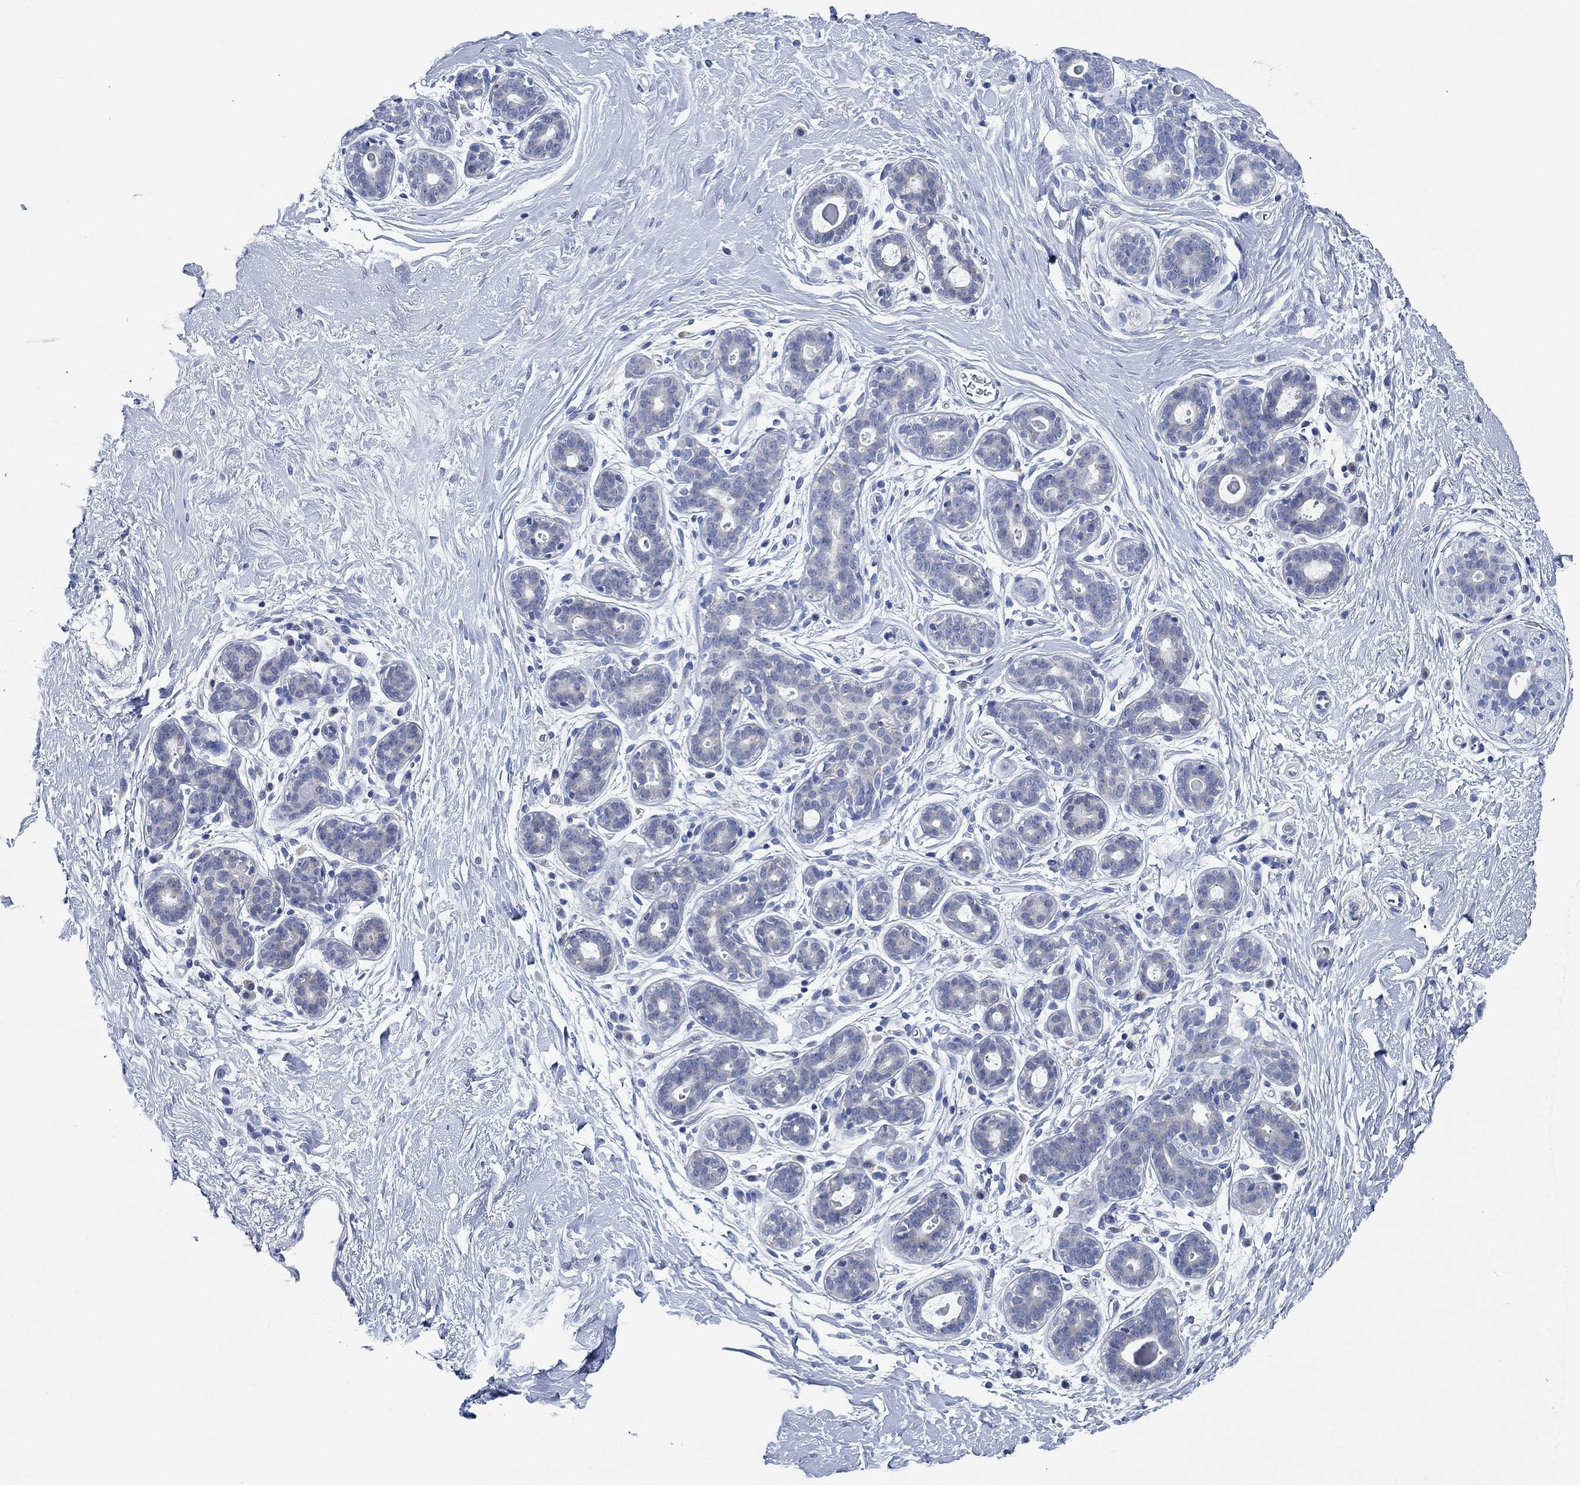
{"staining": {"intensity": "negative", "quantity": "none", "location": "none"}, "tissue": "breast", "cell_type": "Adipocytes", "image_type": "normal", "snomed": [{"axis": "morphology", "description": "Normal tissue, NOS"}, {"axis": "topography", "description": "Breast"}], "caption": "DAB (3,3'-diaminobenzidine) immunohistochemical staining of benign breast demonstrates no significant expression in adipocytes. (Brightfield microscopy of DAB (3,3'-diaminobenzidine) IHC at high magnification).", "gene": "ZNF671", "patient": {"sex": "female", "age": 43}}